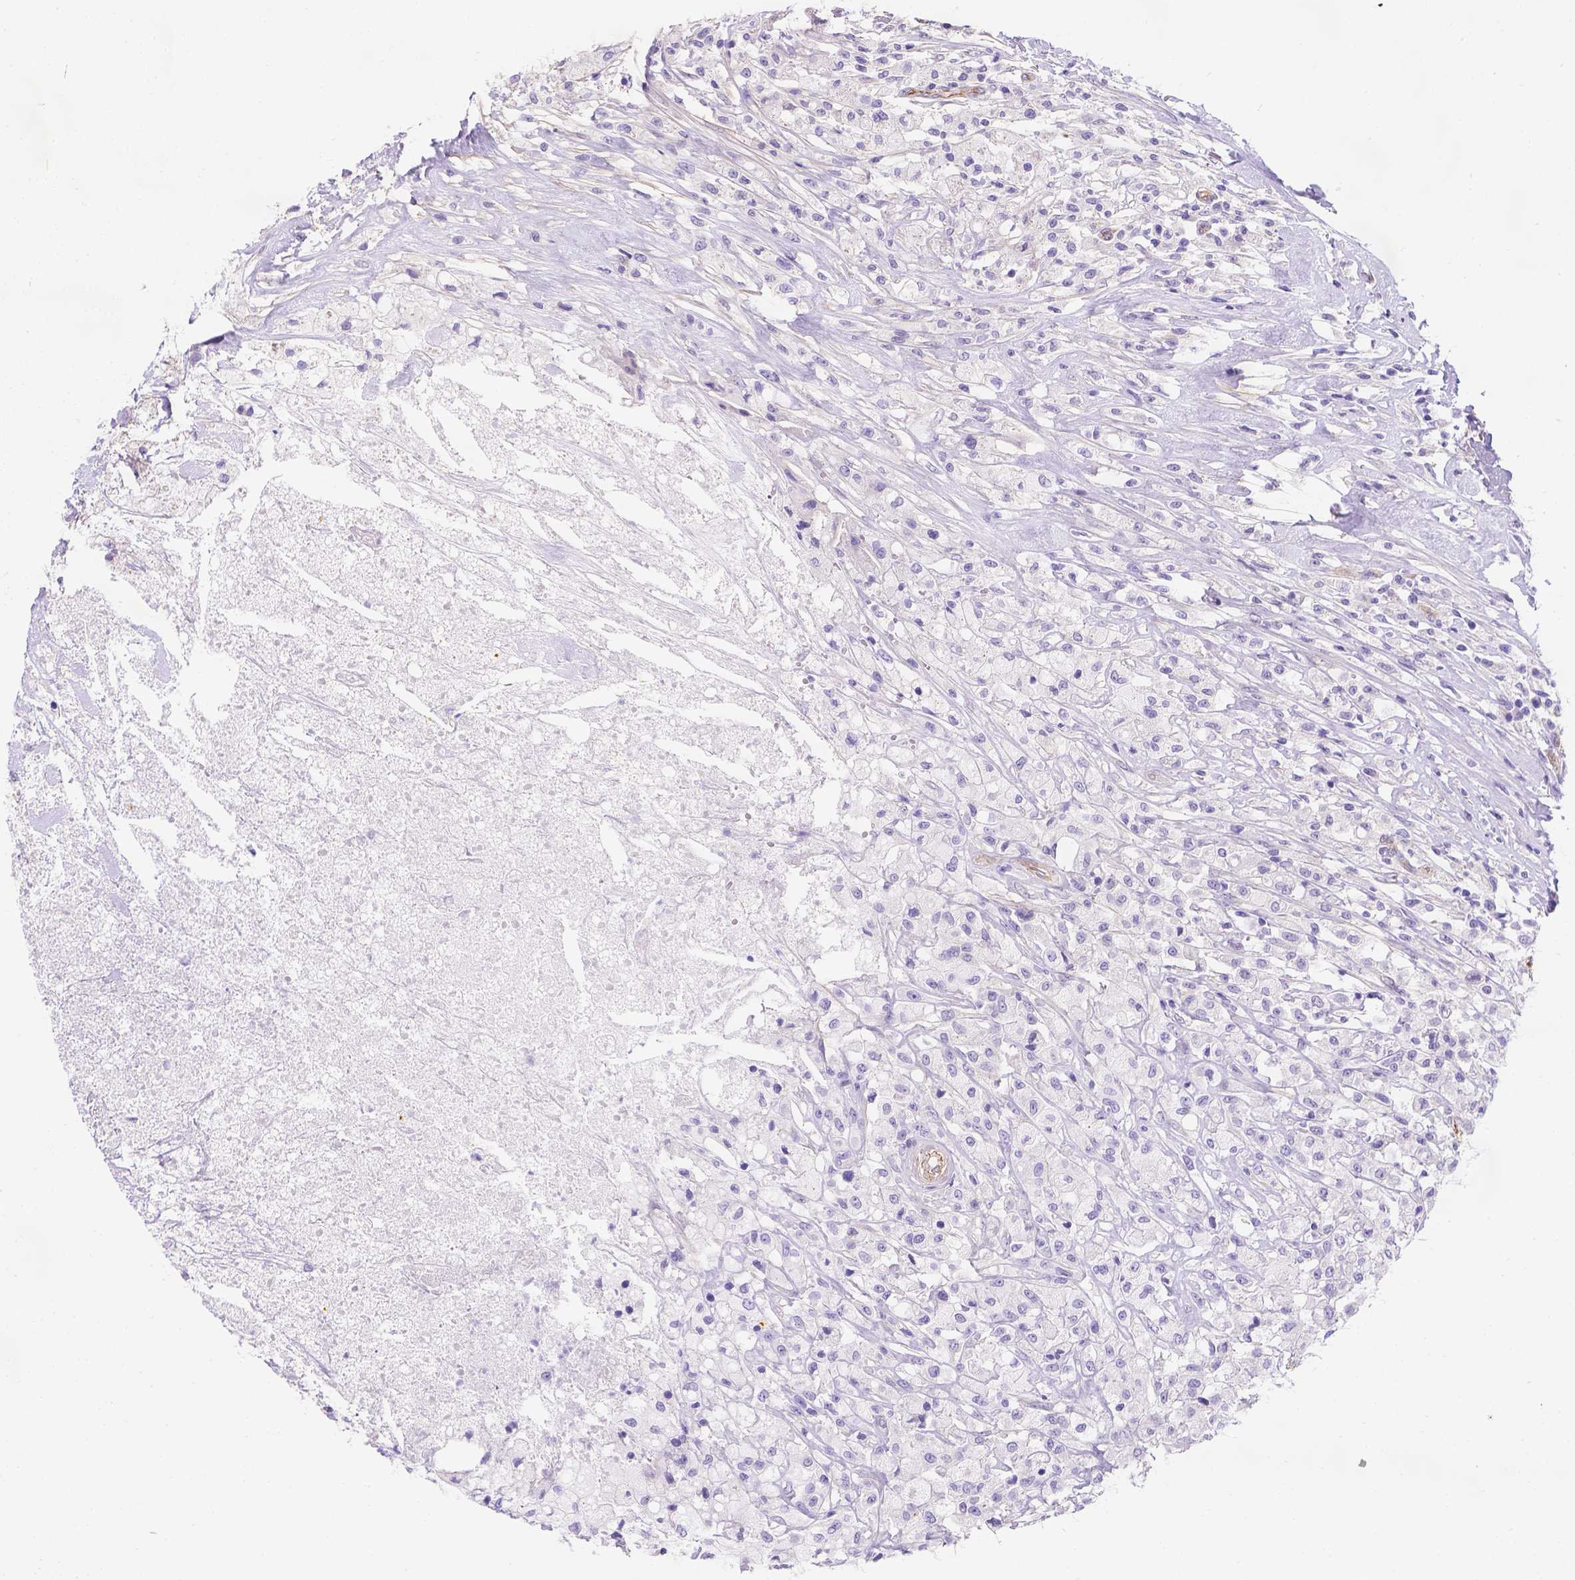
{"staining": {"intensity": "negative", "quantity": "none", "location": "none"}, "tissue": "testis cancer", "cell_type": "Tumor cells", "image_type": "cancer", "snomed": [{"axis": "morphology", "description": "Necrosis, NOS"}, {"axis": "morphology", "description": "Carcinoma, Embryonal, NOS"}, {"axis": "topography", "description": "Testis"}], "caption": "High magnification brightfield microscopy of testis cancer (embryonal carcinoma) stained with DAB (brown) and counterstained with hematoxylin (blue): tumor cells show no significant expression.", "gene": "PHF7", "patient": {"sex": "male", "age": 19}}